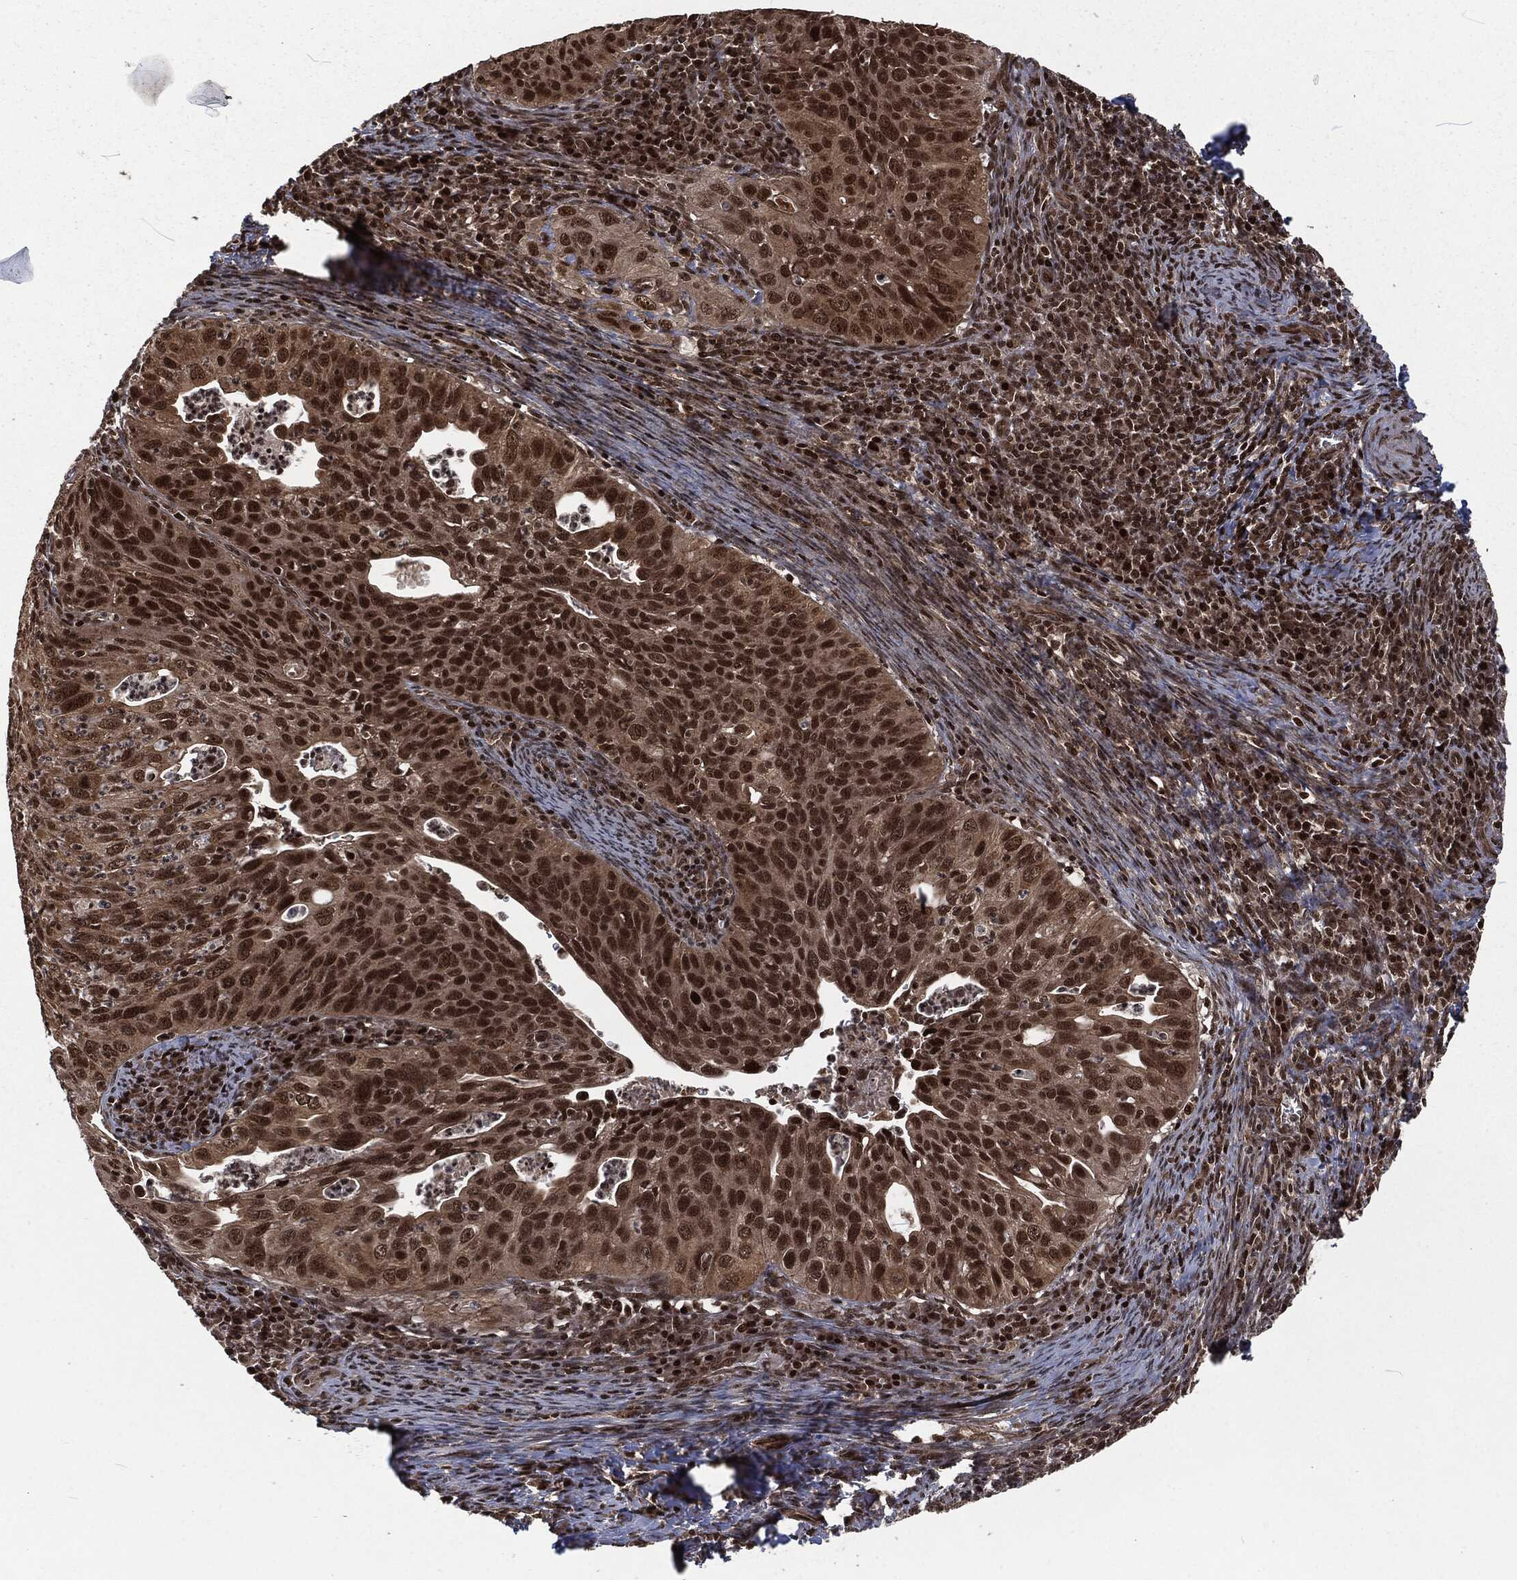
{"staining": {"intensity": "strong", "quantity": ">75%", "location": "nuclear"}, "tissue": "cervical cancer", "cell_type": "Tumor cells", "image_type": "cancer", "snomed": [{"axis": "morphology", "description": "Squamous cell carcinoma, NOS"}, {"axis": "topography", "description": "Cervix"}], "caption": "Cervical squamous cell carcinoma tissue exhibits strong nuclear positivity in approximately >75% of tumor cells The staining is performed using DAB brown chromogen to label protein expression. The nuclei are counter-stained blue using hematoxylin.", "gene": "NGRN", "patient": {"sex": "female", "age": 26}}